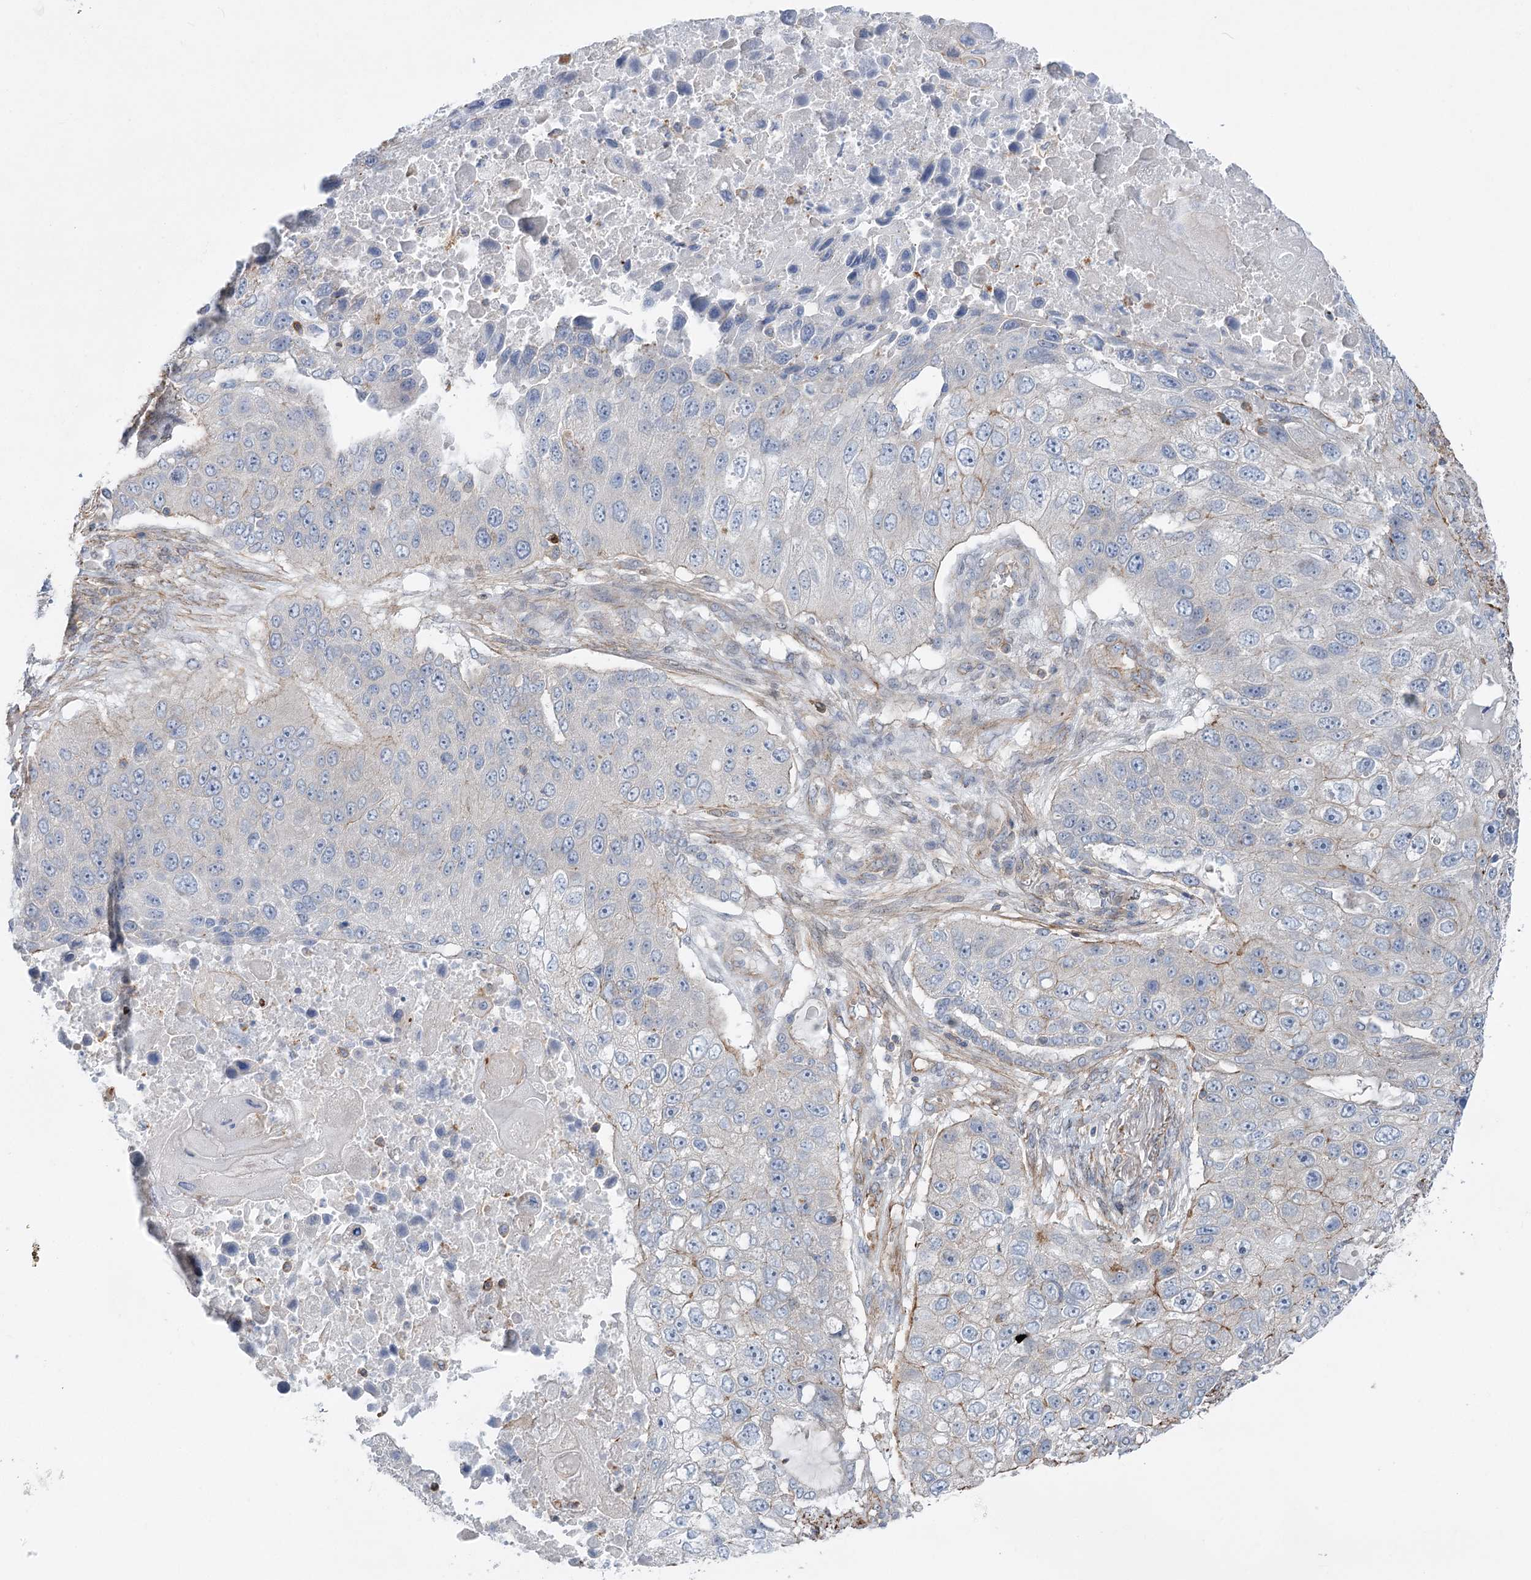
{"staining": {"intensity": "weak", "quantity": "<25%", "location": "cytoplasmic/membranous"}, "tissue": "lung cancer", "cell_type": "Tumor cells", "image_type": "cancer", "snomed": [{"axis": "morphology", "description": "Squamous cell carcinoma, NOS"}, {"axis": "topography", "description": "Lung"}], "caption": "Immunohistochemistry of human lung cancer (squamous cell carcinoma) displays no positivity in tumor cells.", "gene": "LARP1B", "patient": {"sex": "male", "age": 61}}